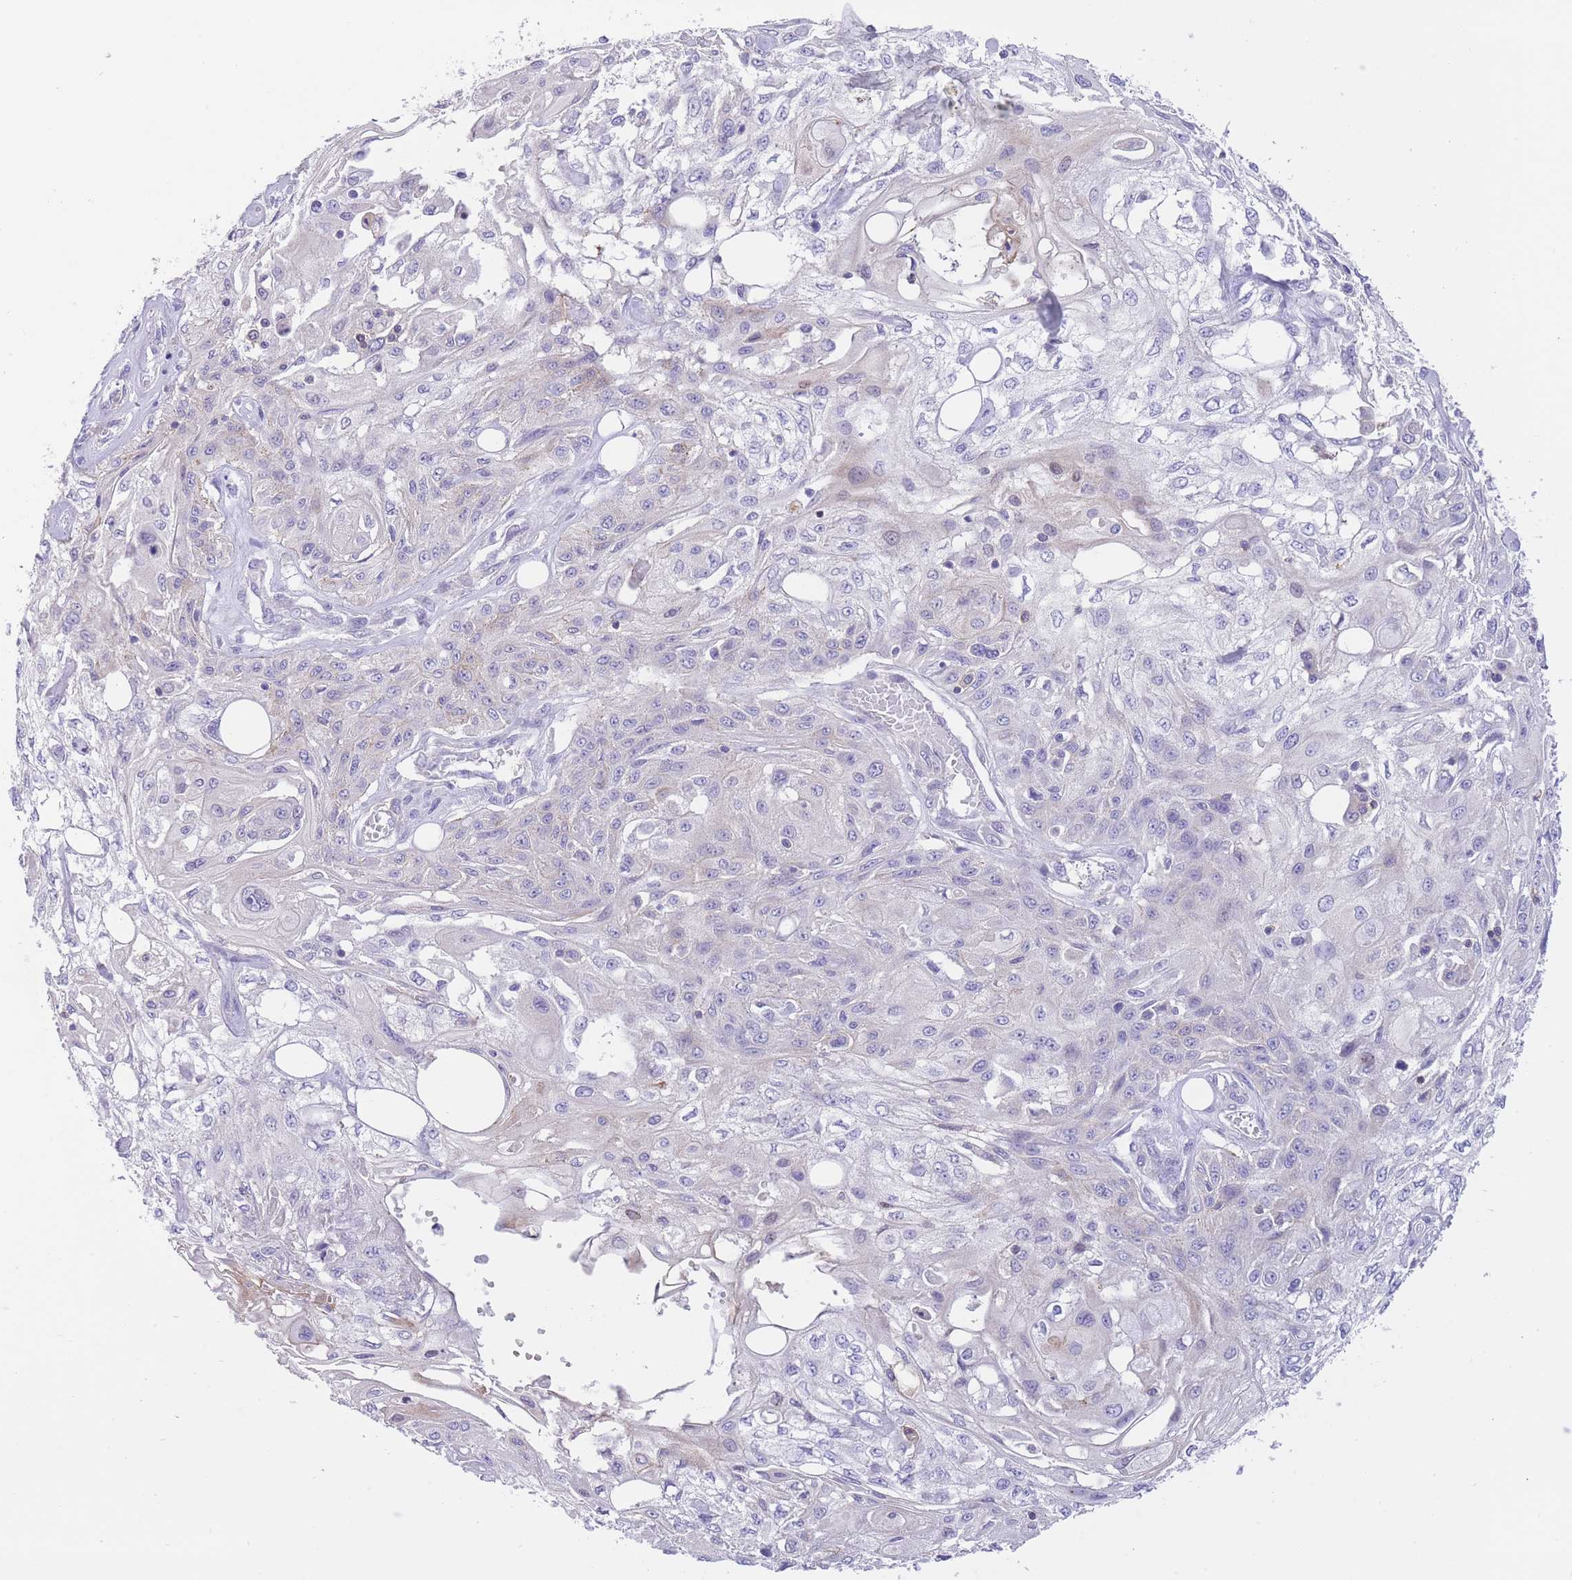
{"staining": {"intensity": "negative", "quantity": "none", "location": "none"}, "tissue": "skin cancer", "cell_type": "Tumor cells", "image_type": "cancer", "snomed": [{"axis": "morphology", "description": "Squamous cell carcinoma, NOS"}, {"axis": "morphology", "description": "Squamous cell carcinoma, metastatic, NOS"}, {"axis": "topography", "description": "Skin"}, {"axis": "topography", "description": "Lymph node"}], "caption": "Skin cancer was stained to show a protein in brown. There is no significant positivity in tumor cells.", "gene": "LDB3", "patient": {"sex": "male", "age": 75}}